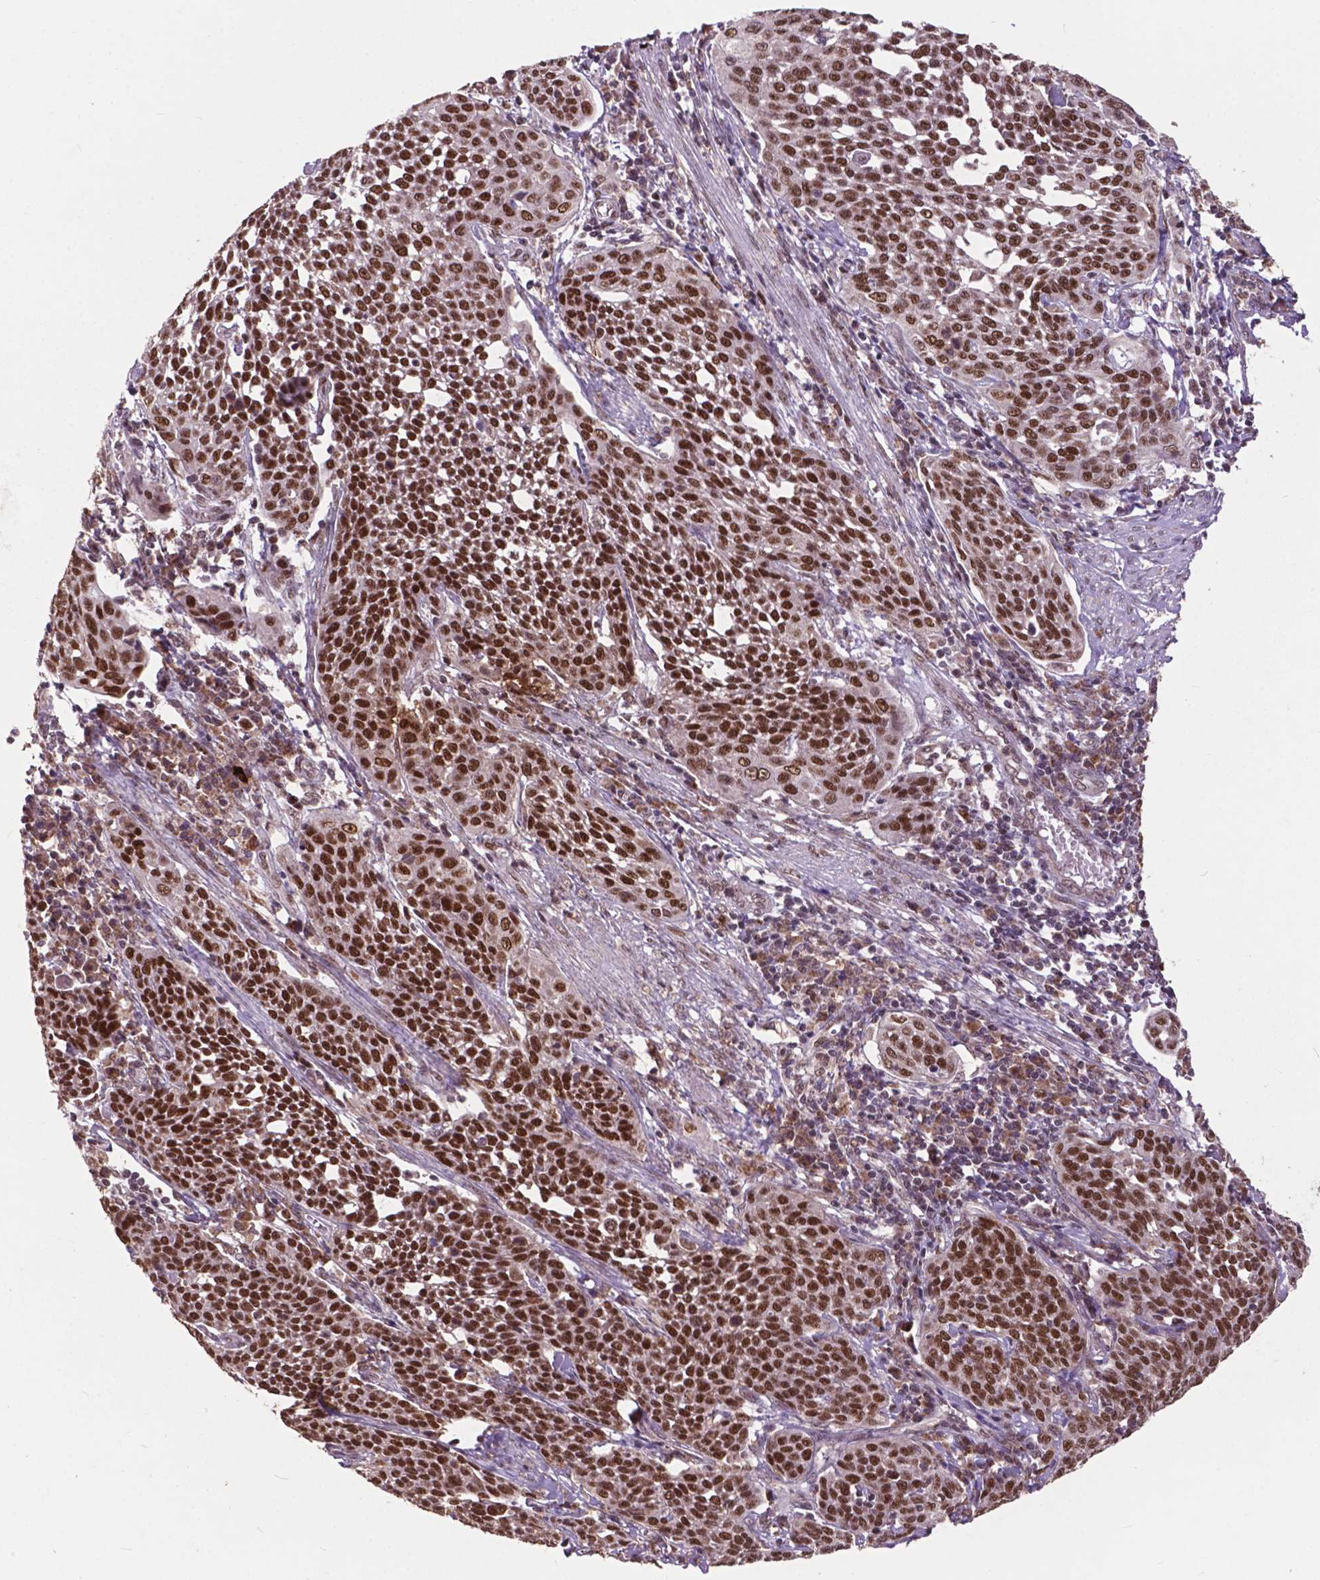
{"staining": {"intensity": "strong", "quantity": ">75%", "location": "nuclear"}, "tissue": "cervical cancer", "cell_type": "Tumor cells", "image_type": "cancer", "snomed": [{"axis": "morphology", "description": "Squamous cell carcinoma, NOS"}, {"axis": "topography", "description": "Cervix"}], "caption": "Immunohistochemistry of cervical cancer exhibits high levels of strong nuclear expression in approximately >75% of tumor cells.", "gene": "MSH2", "patient": {"sex": "female", "age": 34}}